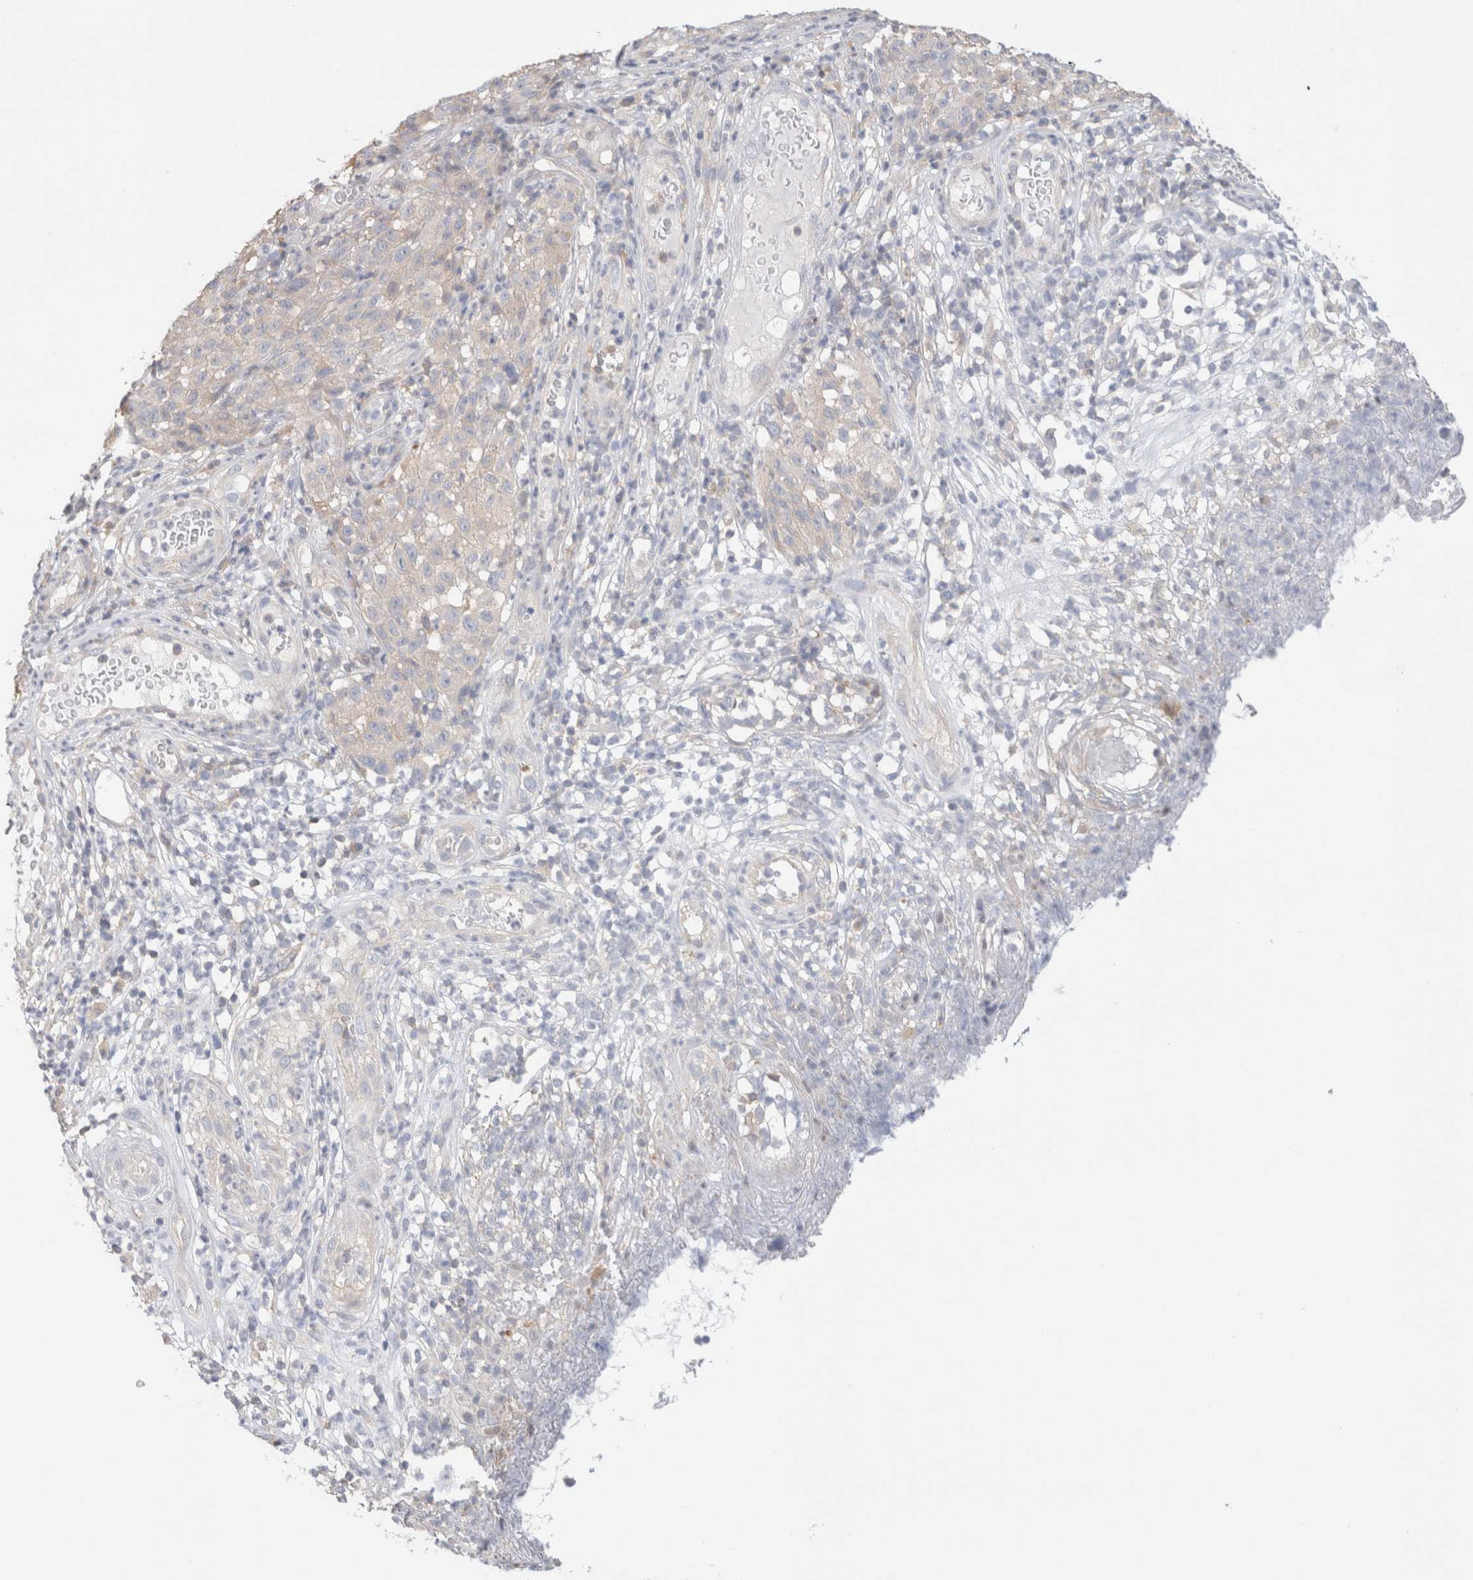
{"staining": {"intensity": "negative", "quantity": "none", "location": "none"}, "tissue": "melanoma", "cell_type": "Tumor cells", "image_type": "cancer", "snomed": [{"axis": "morphology", "description": "Malignant melanoma, NOS"}, {"axis": "topography", "description": "Skin"}], "caption": "This is an immunohistochemistry (IHC) micrograph of human melanoma. There is no expression in tumor cells.", "gene": "CAPN2", "patient": {"sex": "female", "age": 82}}